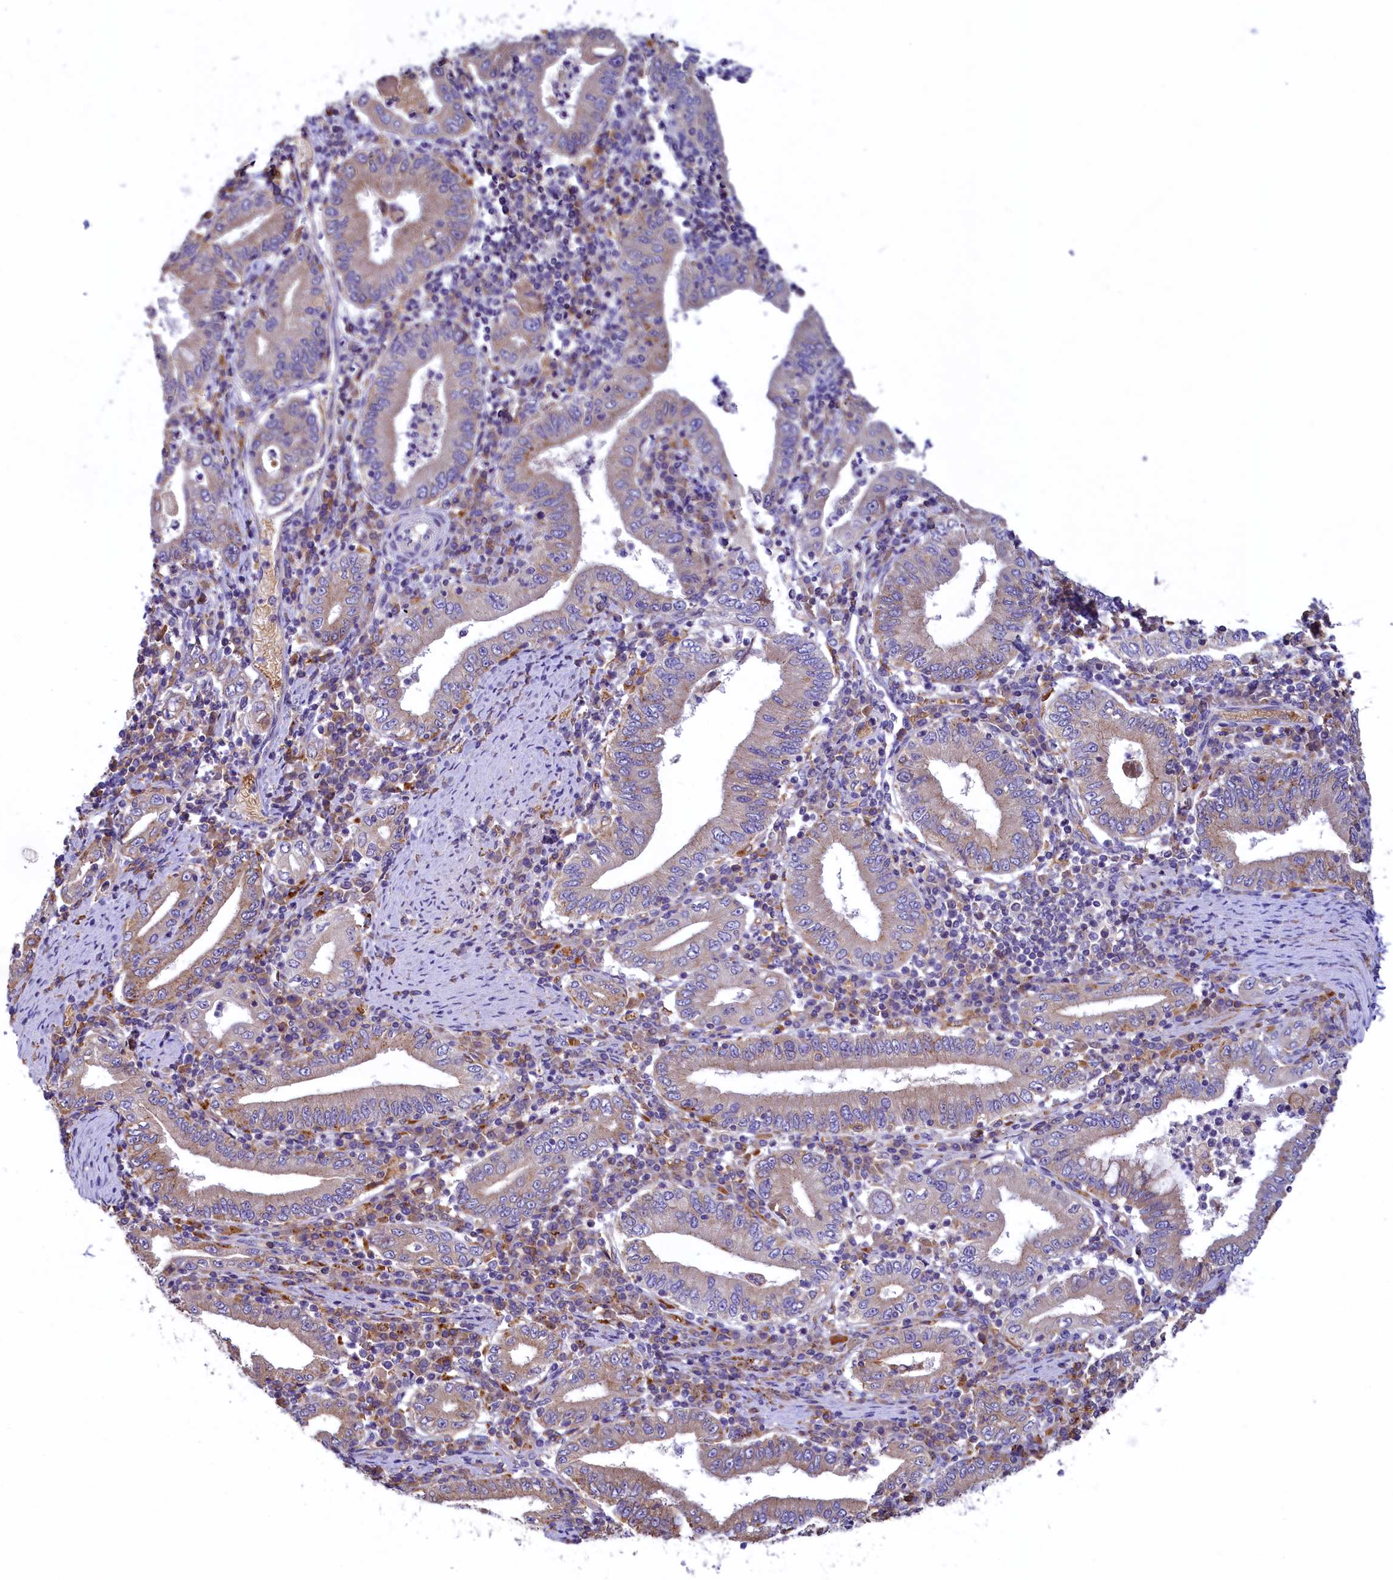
{"staining": {"intensity": "moderate", "quantity": "<25%", "location": "cytoplasmic/membranous"}, "tissue": "stomach cancer", "cell_type": "Tumor cells", "image_type": "cancer", "snomed": [{"axis": "morphology", "description": "Normal tissue, NOS"}, {"axis": "morphology", "description": "Adenocarcinoma, NOS"}, {"axis": "topography", "description": "Esophagus"}, {"axis": "topography", "description": "Stomach, upper"}, {"axis": "topography", "description": "Peripheral nerve tissue"}], "caption": "Immunohistochemistry (IHC) of human stomach cancer (adenocarcinoma) shows low levels of moderate cytoplasmic/membranous expression in about <25% of tumor cells.", "gene": "HPS6", "patient": {"sex": "male", "age": 62}}